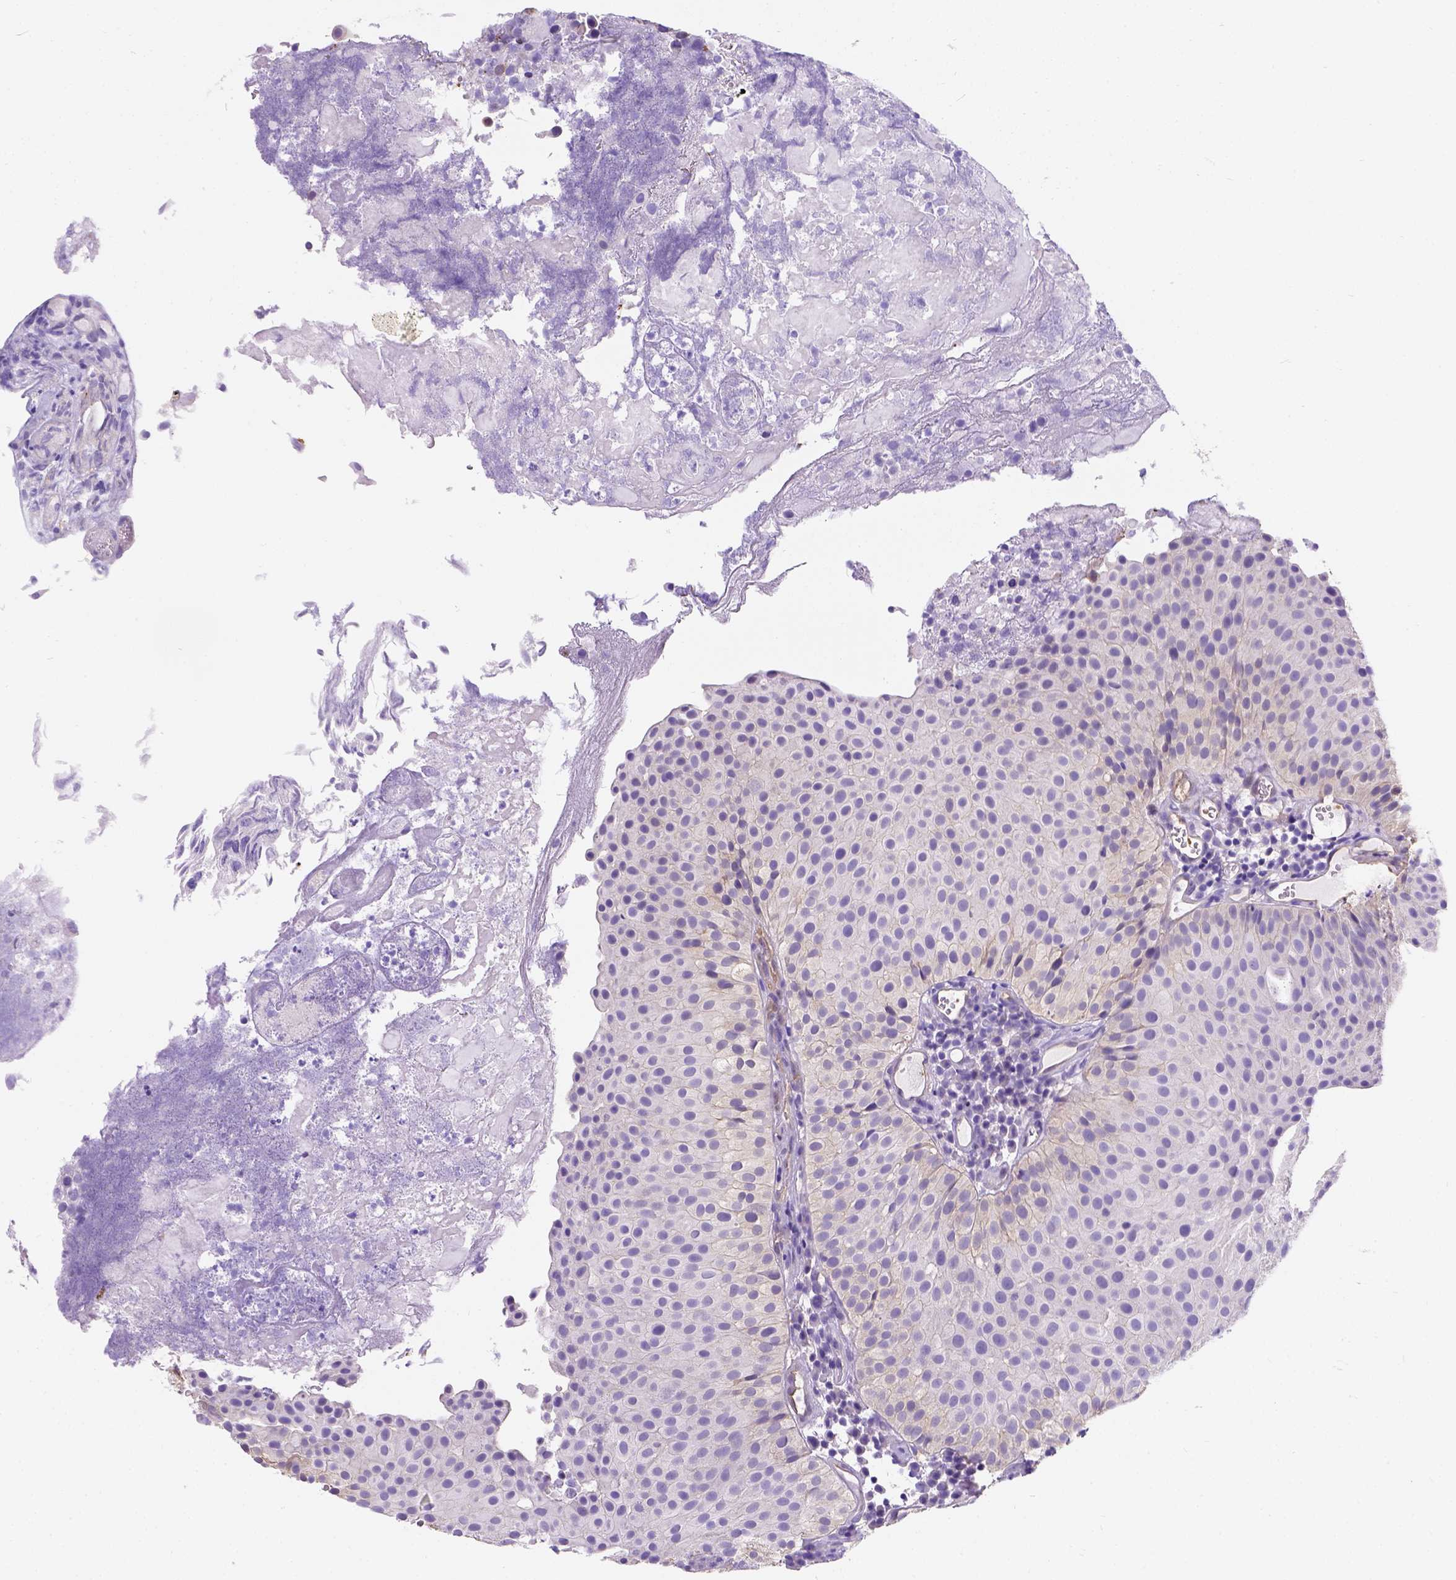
{"staining": {"intensity": "negative", "quantity": "none", "location": "none"}, "tissue": "urothelial cancer", "cell_type": "Tumor cells", "image_type": "cancer", "snomed": [{"axis": "morphology", "description": "Urothelial carcinoma, Low grade"}, {"axis": "topography", "description": "Urinary bladder"}], "caption": "Tumor cells are negative for brown protein staining in urothelial cancer.", "gene": "PHF7", "patient": {"sex": "female", "age": 87}}